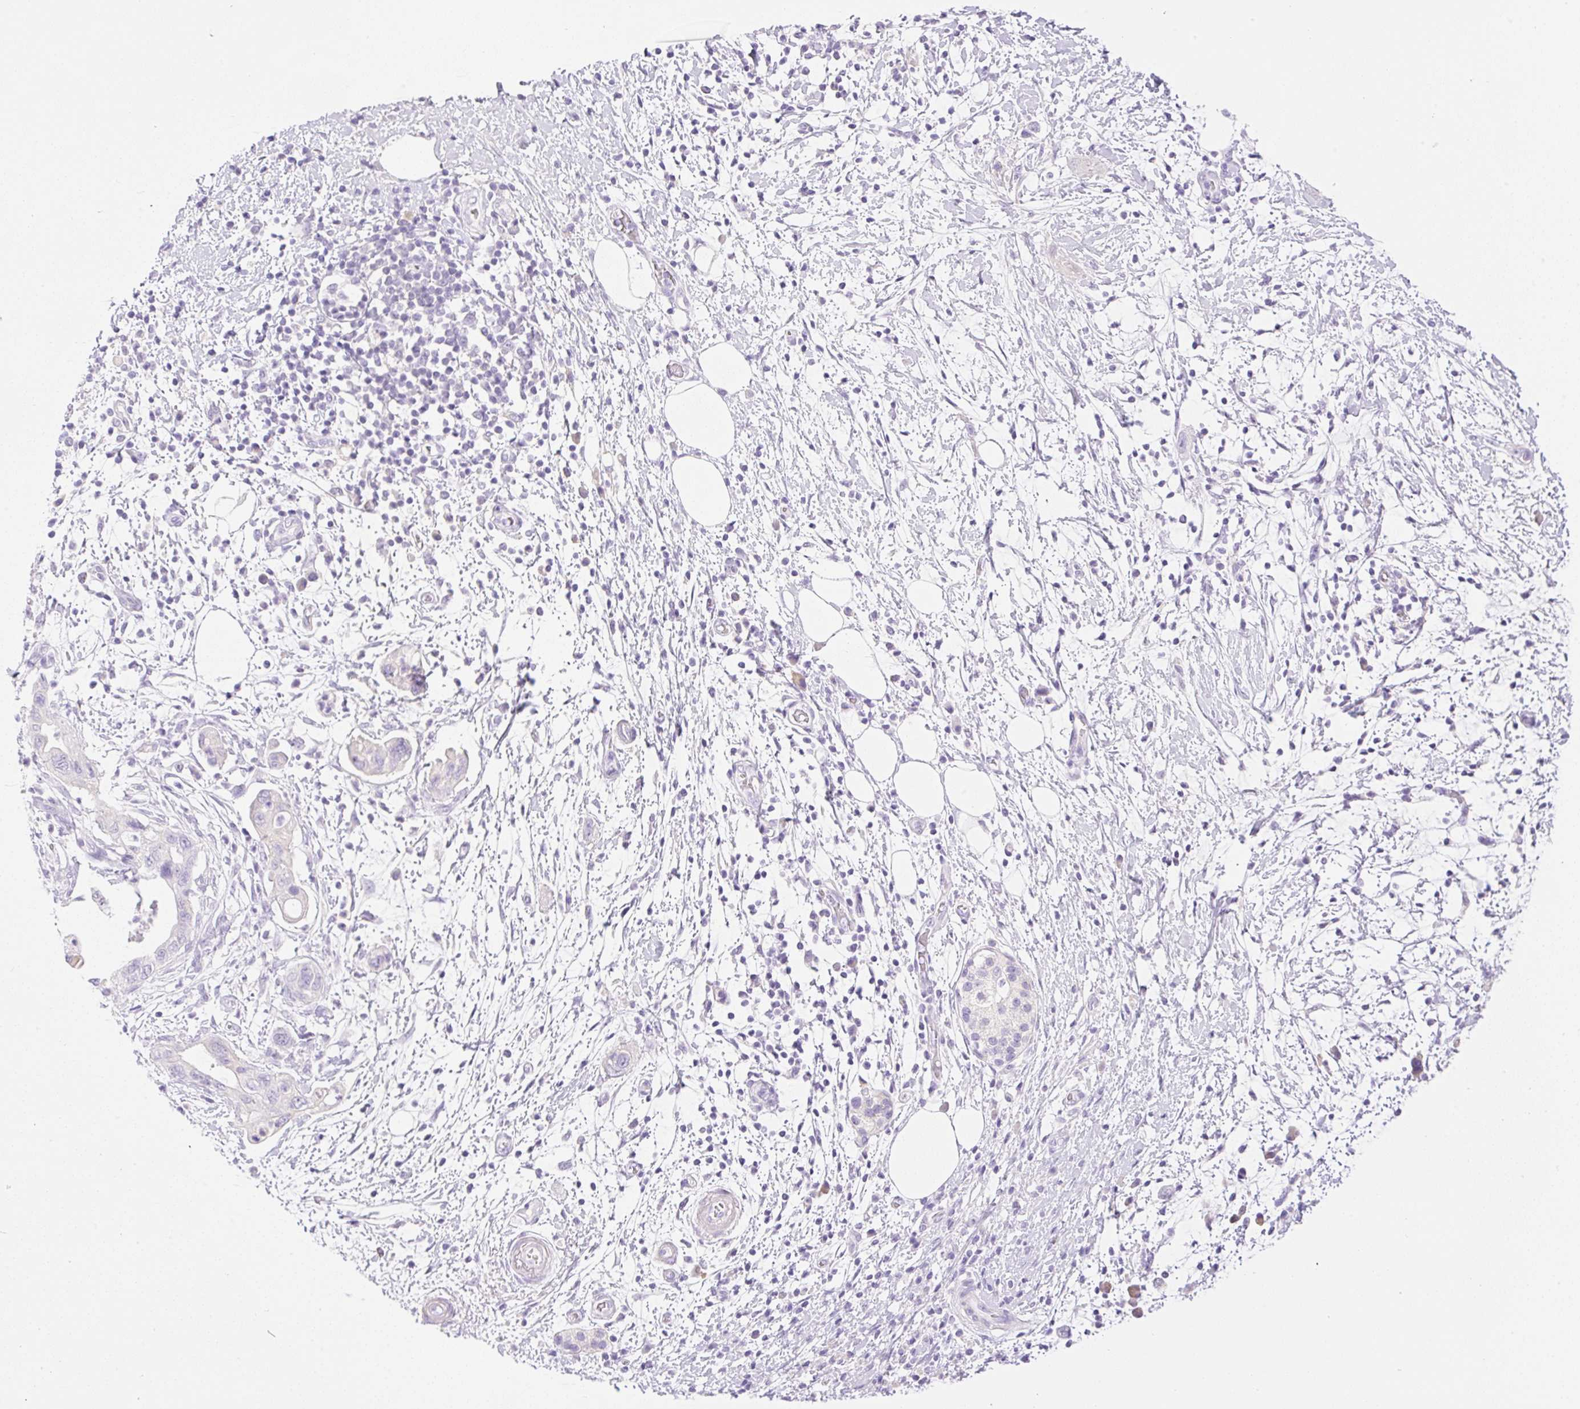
{"staining": {"intensity": "negative", "quantity": "none", "location": "none"}, "tissue": "pancreatic cancer", "cell_type": "Tumor cells", "image_type": "cancer", "snomed": [{"axis": "morphology", "description": "Adenocarcinoma, NOS"}, {"axis": "topography", "description": "Pancreas"}], "caption": "High magnification brightfield microscopy of pancreatic cancer (adenocarcinoma) stained with DAB (brown) and counterstained with hematoxylin (blue): tumor cells show no significant positivity. The staining is performed using DAB (3,3'-diaminobenzidine) brown chromogen with nuclei counter-stained in using hematoxylin.", "gene": "PALM3", "patient": {"sex": "female", "age": 73}}